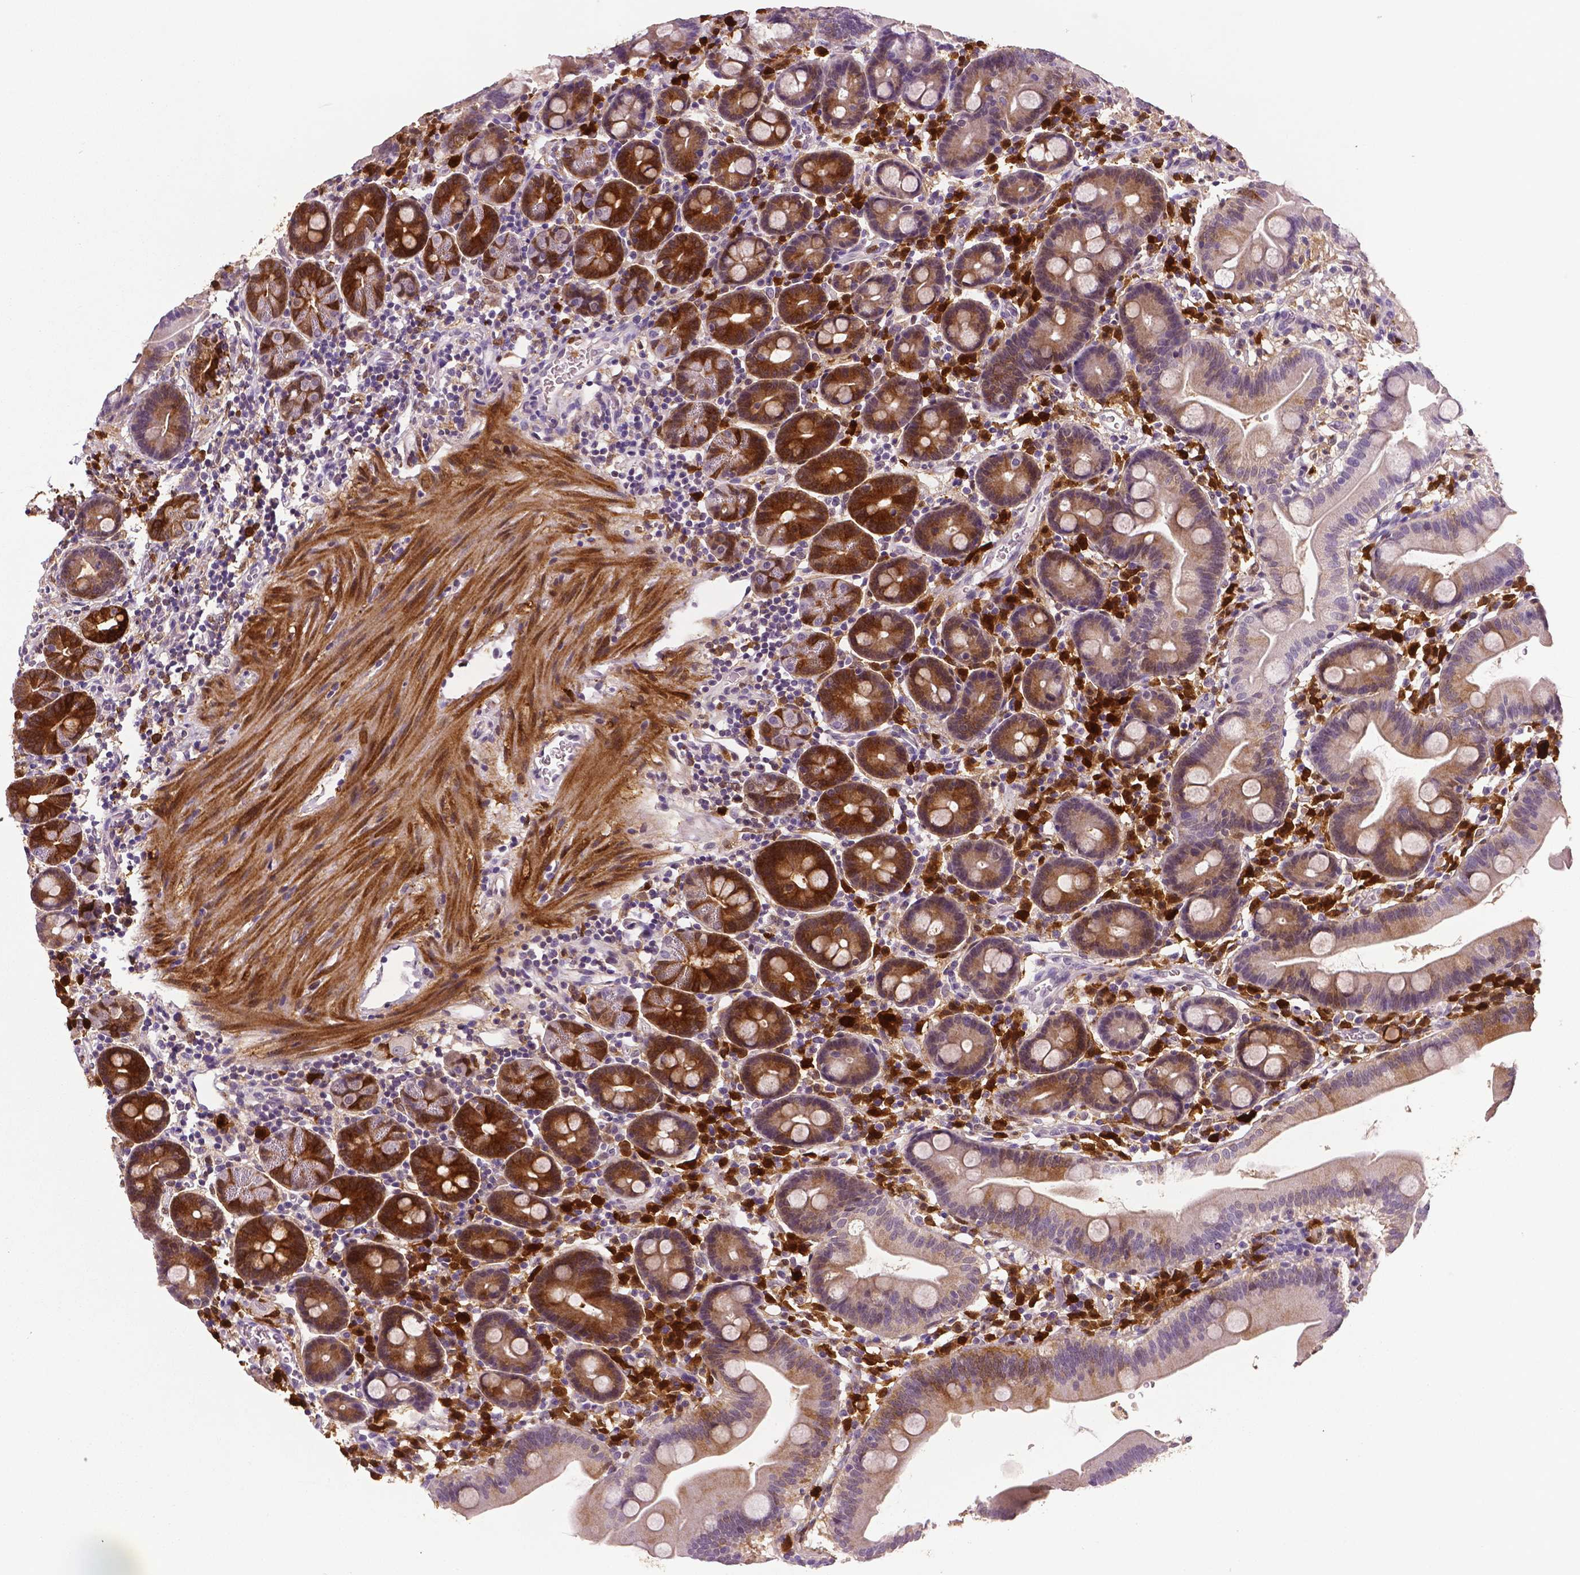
{"staining": {"intensity": "strong", "quantity": "25%-75%", "location": "cytoplasmic/membranous"}, "tissue": "duodenum", "cell_type": "Glandular cells", "image_type": "normal", "snomed": [{"axis": "morphology", "description": "Normal tissue, NOS"}, {"axis": "topography", "description": "Pancreas"}, {"axis": "topography", "description": "Duodenum"}], "caption": "This histopathology image exhibits immunohistochemistry (IHC) staining of unremarkable duodenum, with high strong cytoplasmic/membranous staining in approximately 25%-75% of glandular cells.", "gene": "PHGDH", "patient": {"sex": "male", "age": 59}}